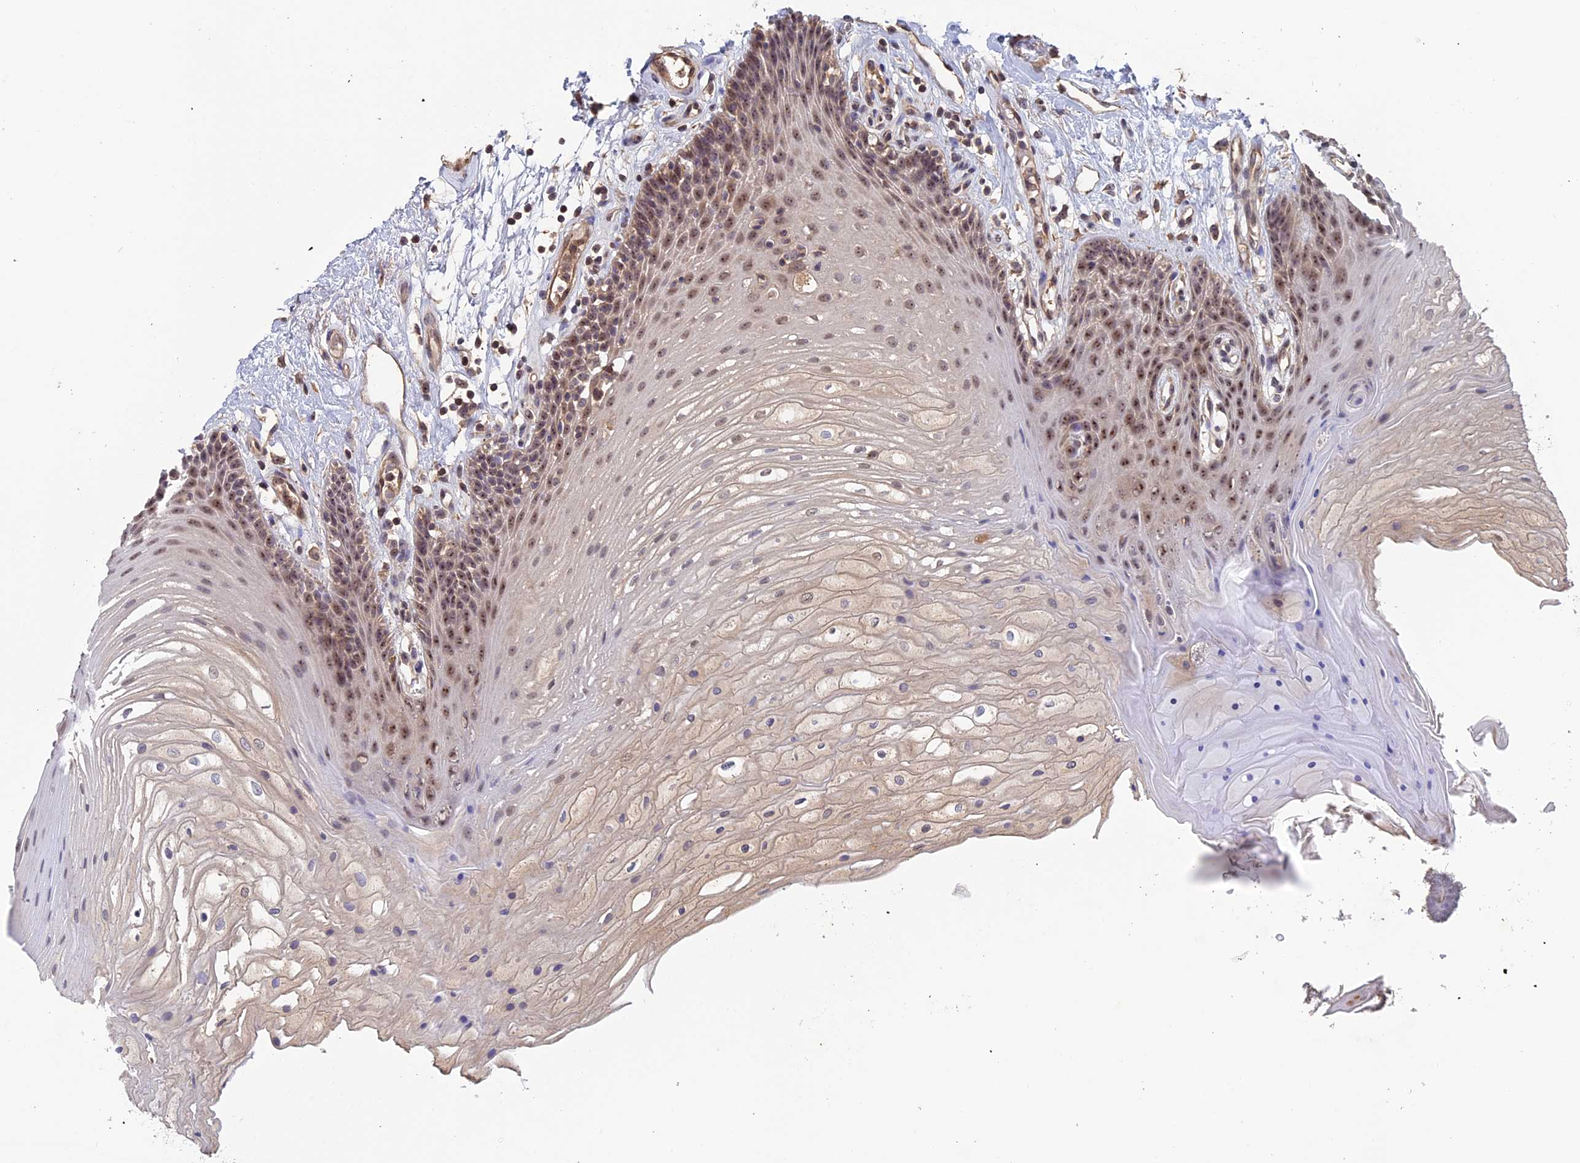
{"staining": {"intensity": "moderate", "quantity": ">75%", "location": "nuclear"}, "tissue": "oral mucosa", "cell_type": "Squamous epithelial cells", "image_type": "normal", "snomed": [{"axis": "morphology", "description": "Normal tissue, NOS"}, {"axis": "topography", "description": "Oral tissue"}], "caption": "Squamous epithelial cells exhibit medium levels of moderate nuclear staining in approximately >75% of cells in benign oral mucosa. The staining was performed using DAB to visualize the protein expression in brown, while the nuclei were stained in blue with hematoxylin (Magnification: 20x).", "gene": "FAM98C", "patient": {"sex": "female", "age": 80}}